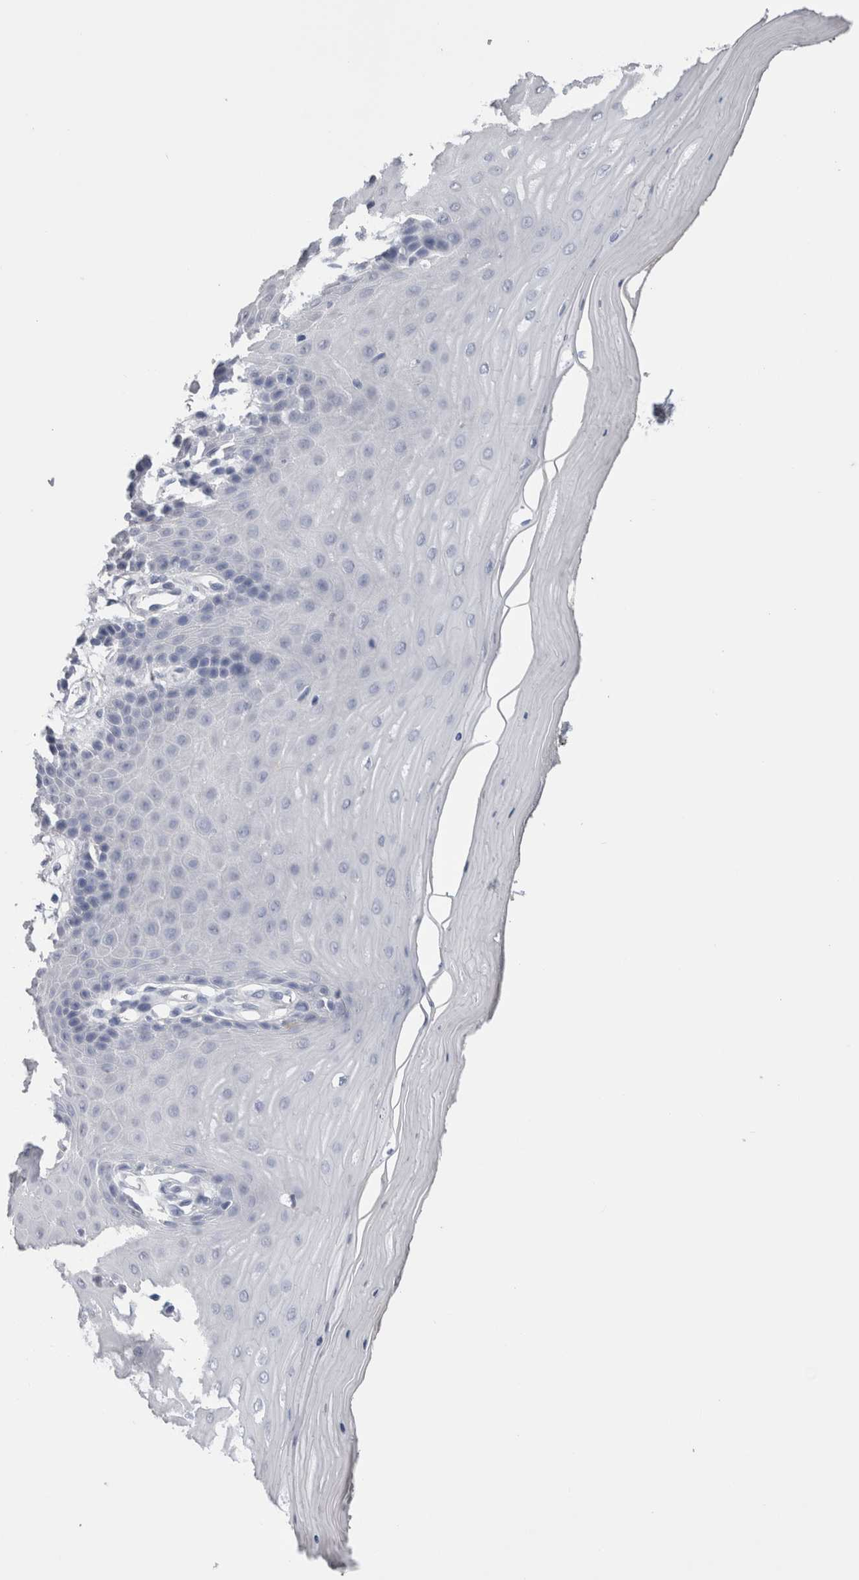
{"staining": {"intensity": "negative", "quantity": "none", "location": "none"}, "tissue": "cervix", "cell_type": "Glandular cells", "image_type": "normal", "snomed": [{"axis": "morphology", "description": "Normal tissue, NOS"}, {"axis": "topography", "description": "Cervix"}], "caption": "An immunohistochemistry image of unremarkable cervix is shown. There is no staining in glandular cells of cervix. (DAB (3,3'-diaminobenzidine) immunohistochemistry (IHC), high magnification).", "gene": "FABP4", "patient": {"sex": "female", "age": 55}}